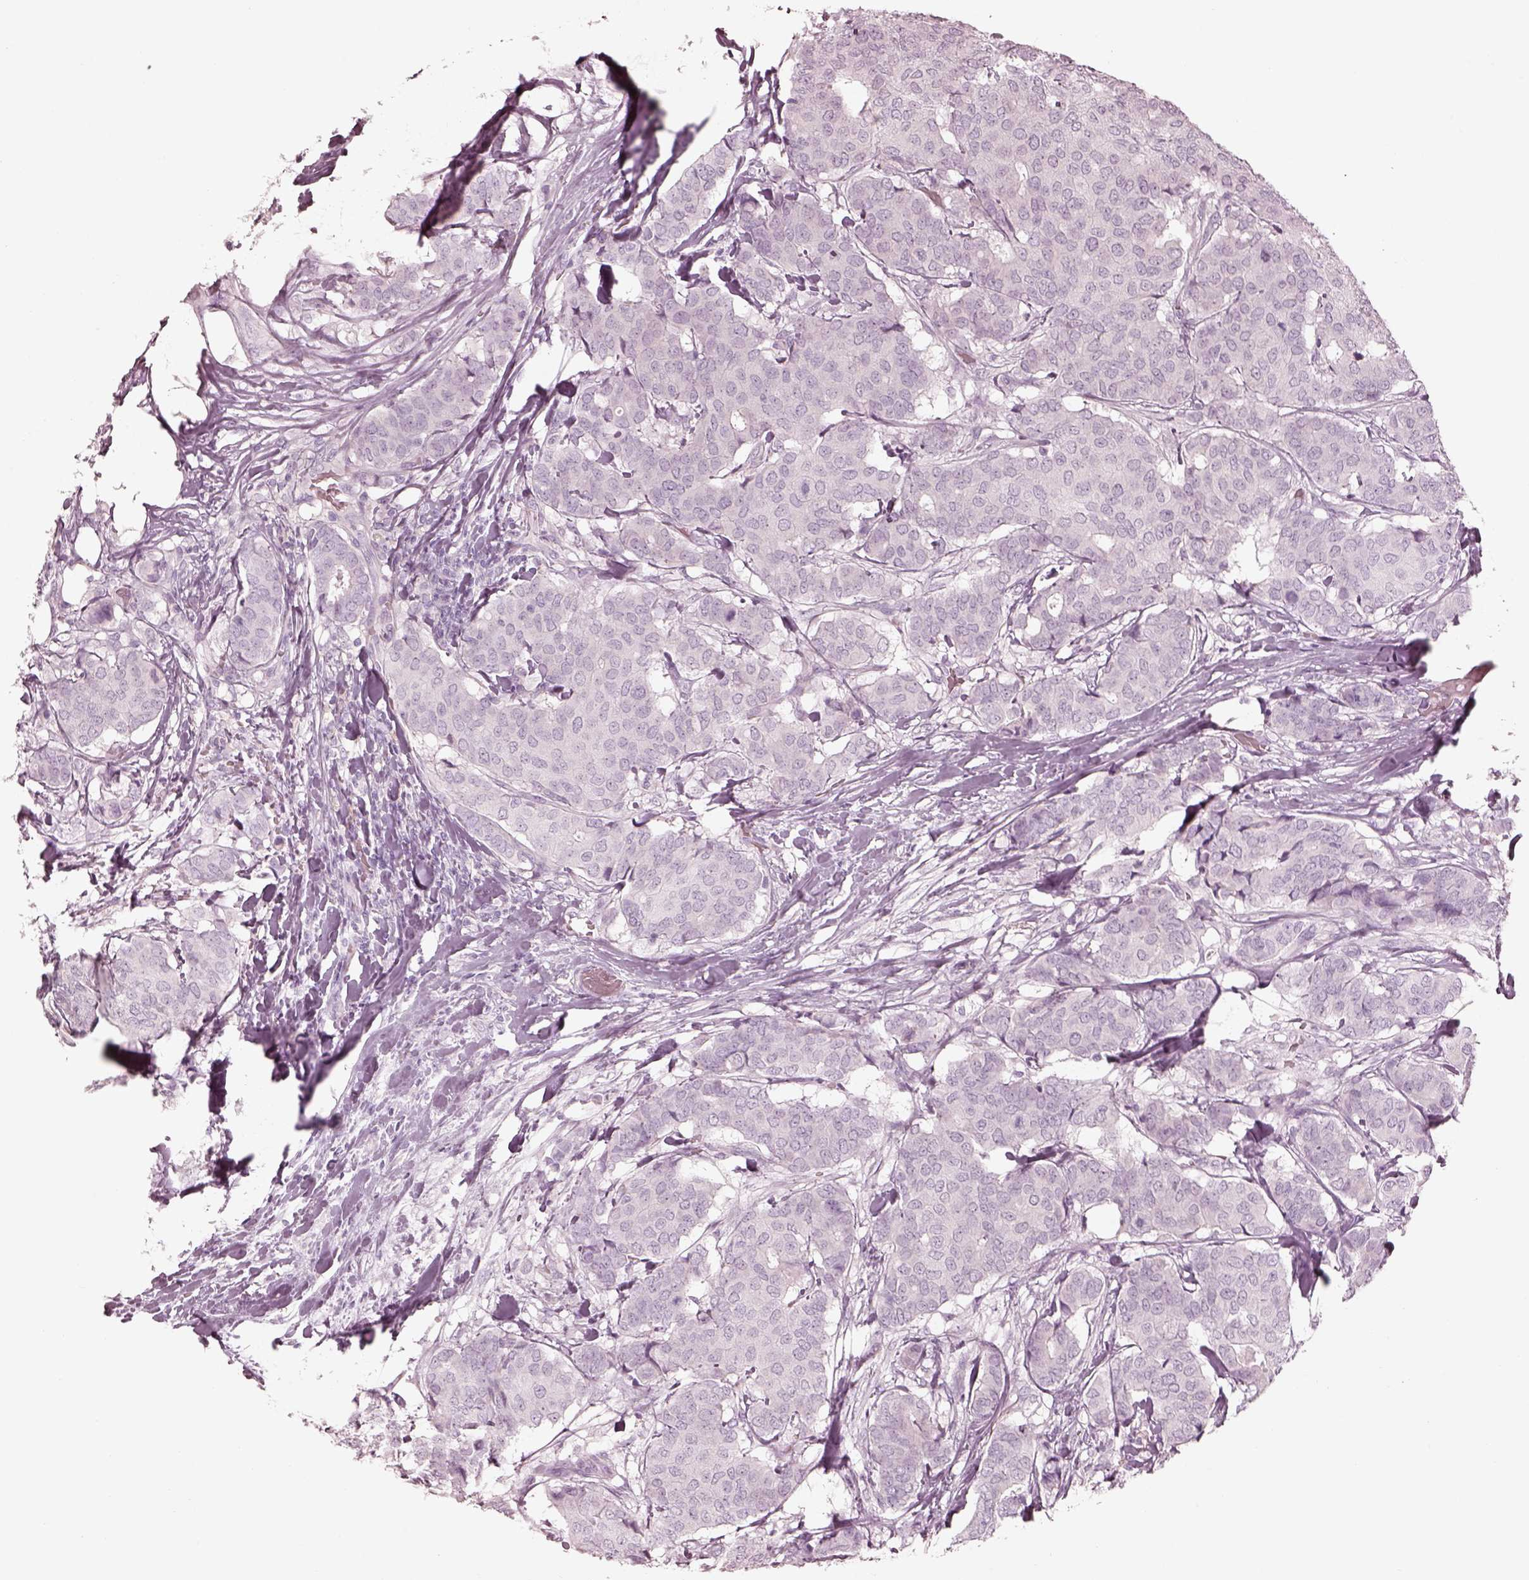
{"staining": {"intensity": "negative", "quantity": "none", "location": "none"}, "tissue": "breast cancer", "cell_type": "Tumor cells", "image_type": "cancer", "snomed": [{"axis": "morphology", "description": "Duct carcinoma"}, {"axis": "topography", "description": "Breast"}], "caption": "The micrograph demonstrates no significant expression in tumor cells of breast cancer. (Stains: DAB (3,3'-diaminobenzidine) IHC with hematoxylin counter stain, Microscopy: brightfield microscopy at high magnification).", "gene": "RSPH9", "patient": {"sex": "female", "age": 75}}